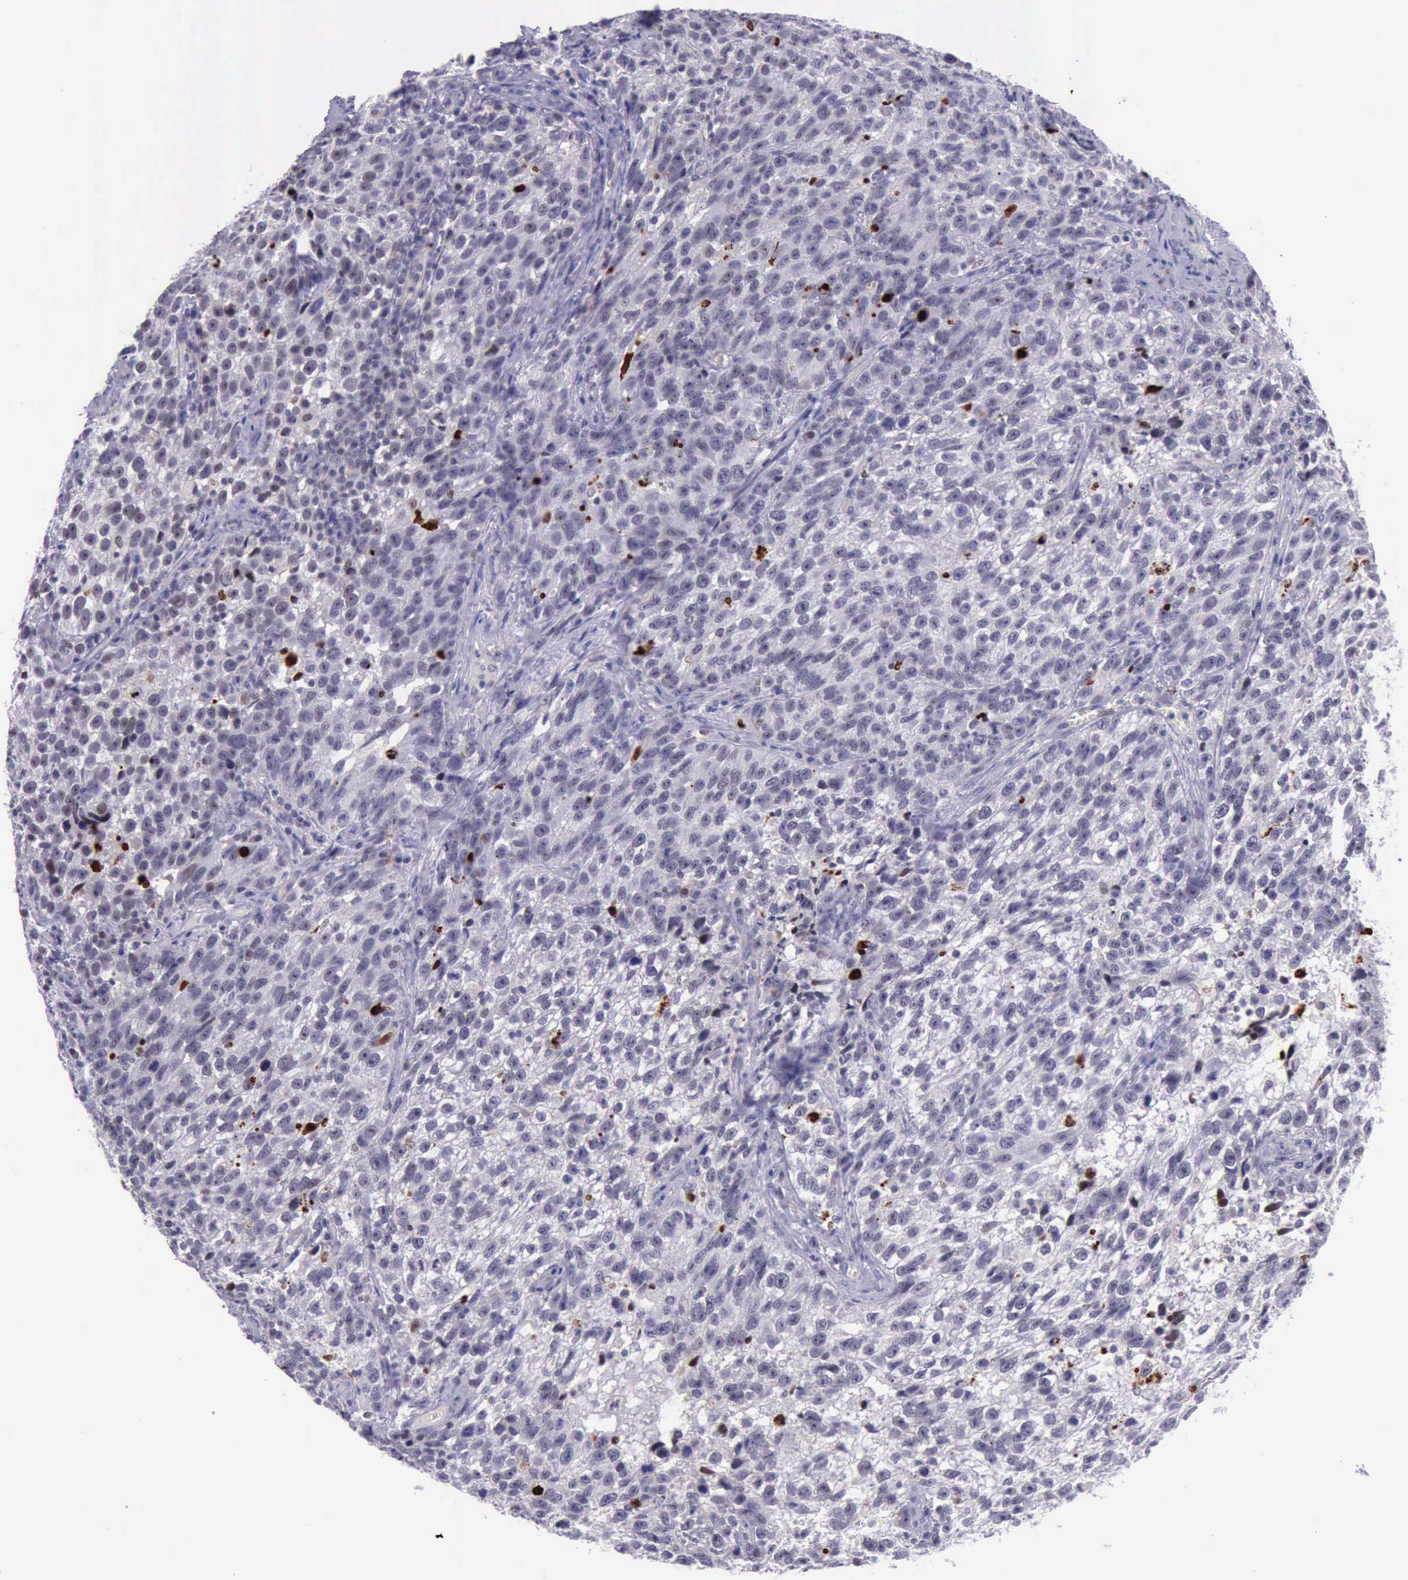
{"staining": {"intensity": "strong", "quantity": "<25%", "location": "nuclear"}, "tissue": "testis cancer", "cell_type": "Tumor cells", "image_type": "cancer", "snomed": [{"axis": "morphology", "description": "Seminoma, NOS"}, {"axis": "topography", "description": "Testis"}], "caption": "Immunohistochemical staining of testis cancer (seminoma) reveals medium levels of strong nuclear protein positivity in about <25% of tumor cells. (Brightfield microscopy of DAB IHC at high magnification).", "gene": "PARP1", "patient": {"sex": "male", "age": 38}}